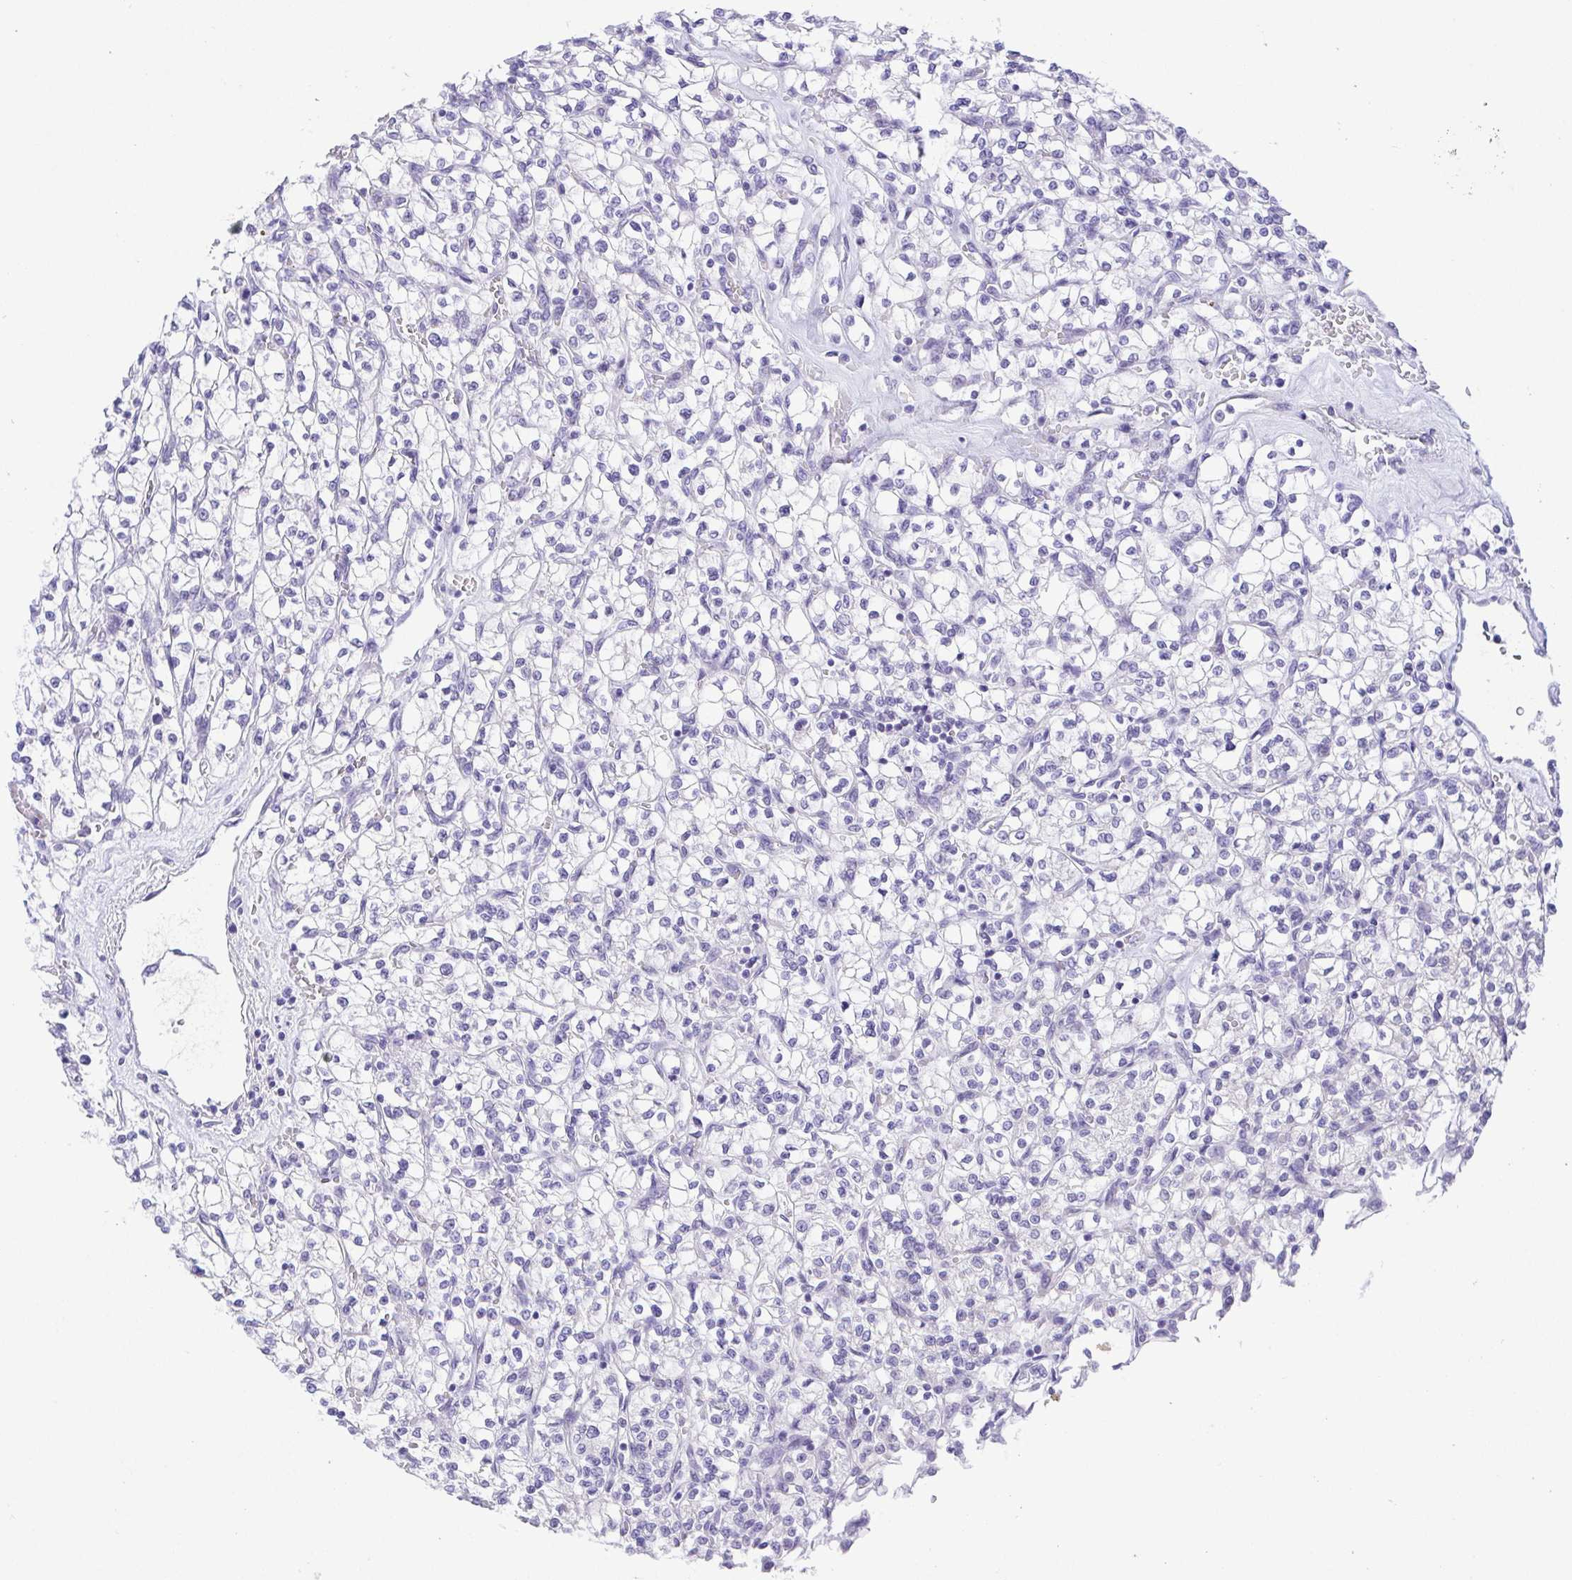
{"staining": {"intensity": "negative", "quantity": "none", "location": "none"}, "tissue": "renal cancer", "cell_type": "Tumor cells", "image_type": "cancer", "snomed": [{"axis": "morphology", "description": "Adenocarcinoma, NOS"}, {"axis": "topography", "description": "Kidney"}], "caption": "DAB immunohistochemical staining of human adenocarcinoma (renal) exhibits no significant expression in tumor cells.", "gene": "LUZP4", "patient": {"sex": "female", "age": 64}}